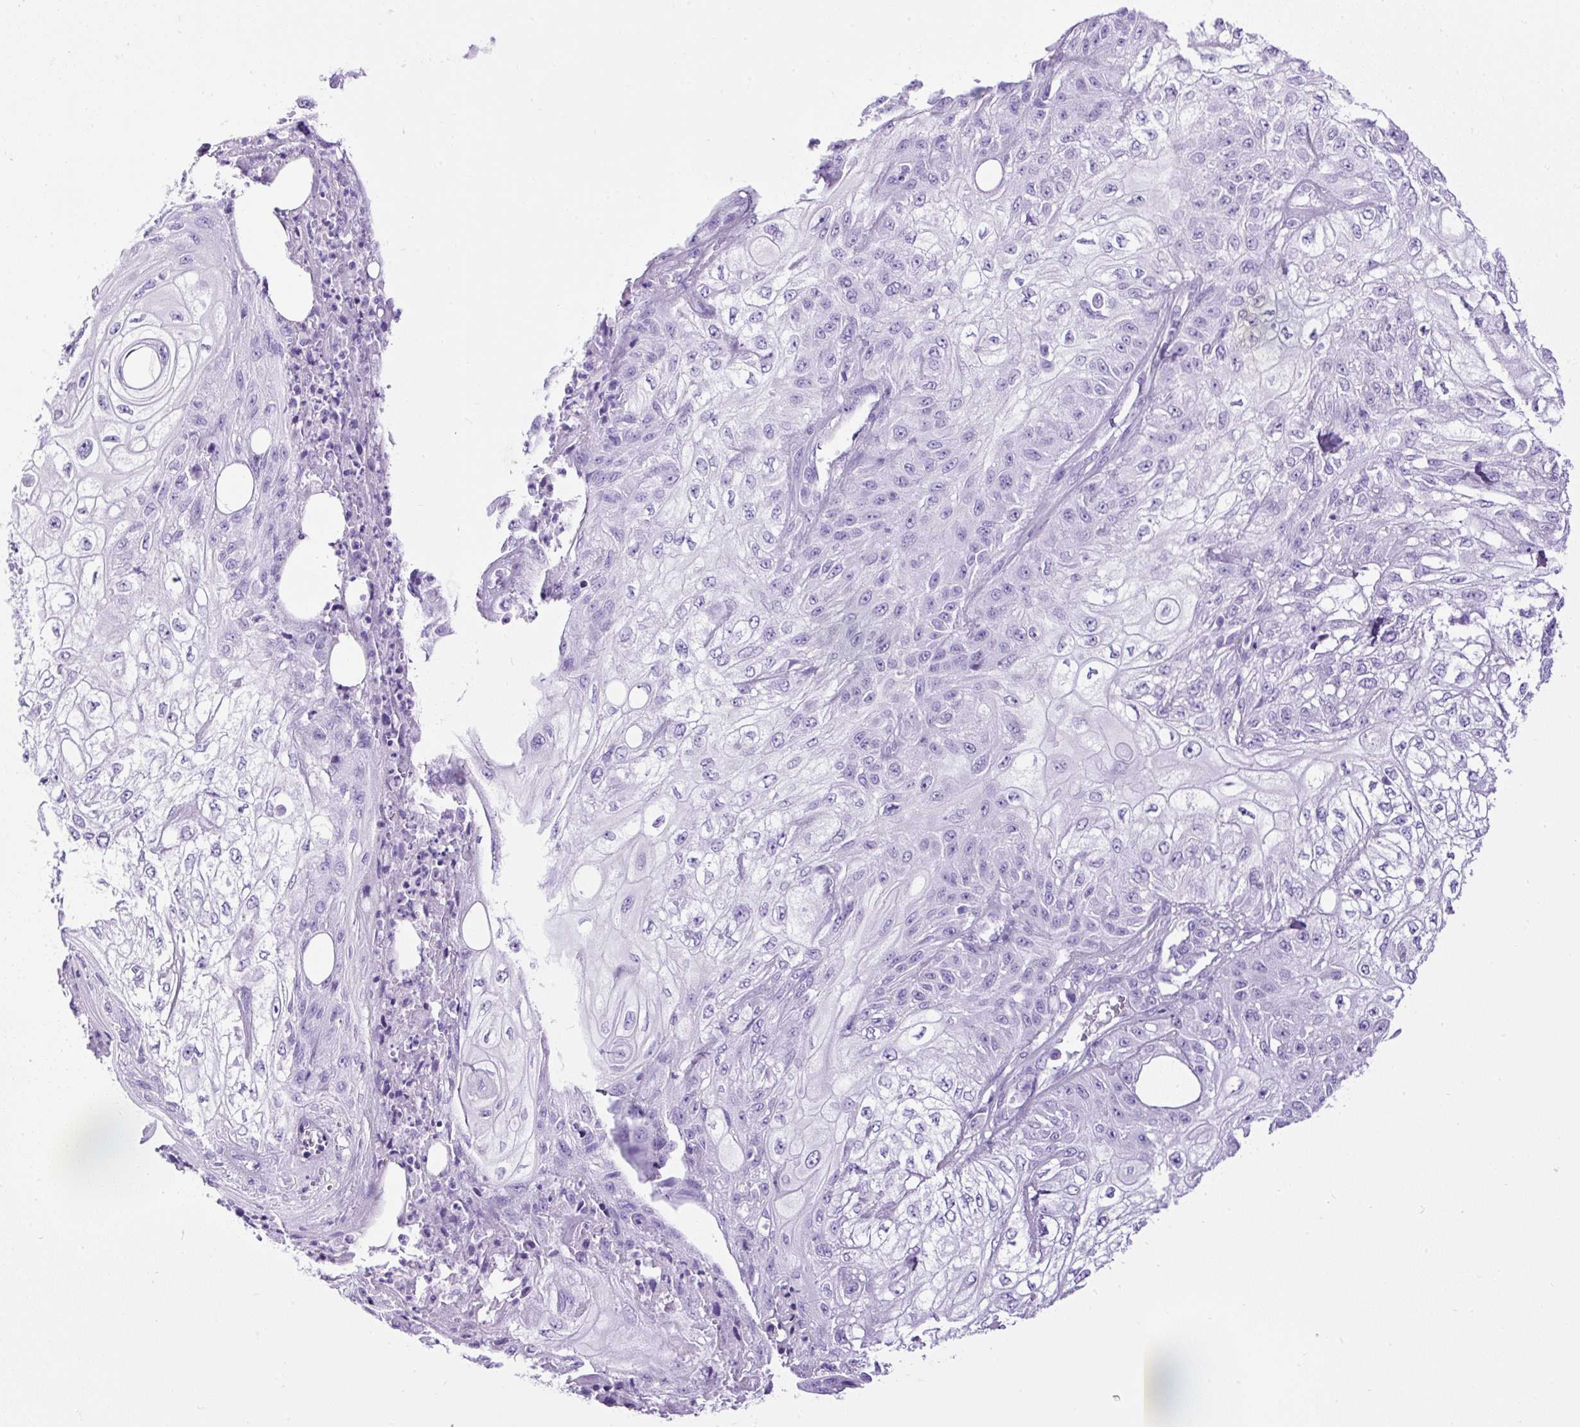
{"staining": {"intensity": "negative", "quantity": "none", "location": "none"}, "tissue": "skin cancer", "cell_type": "Tumor cells", "image_type": "cancer", "snomed": [{"axis": "morphology", "description": "Squamous cell carcinoma, NOS"}, {"axis": "morphology", "description": "Squamous cell carcinoma, metastatic, NOS"}, {"axis": "topography", "description": "Skin"}, {"axis": "topography", "description": "Lymph node"}], "caption": "A histopathology image of metastatic squamous cell carcinoma (skin) stained for a protein demonstrates no brown staining in tumor cells.", "gene": "CEL", "patient": {"sex": "male", "age": 75}}